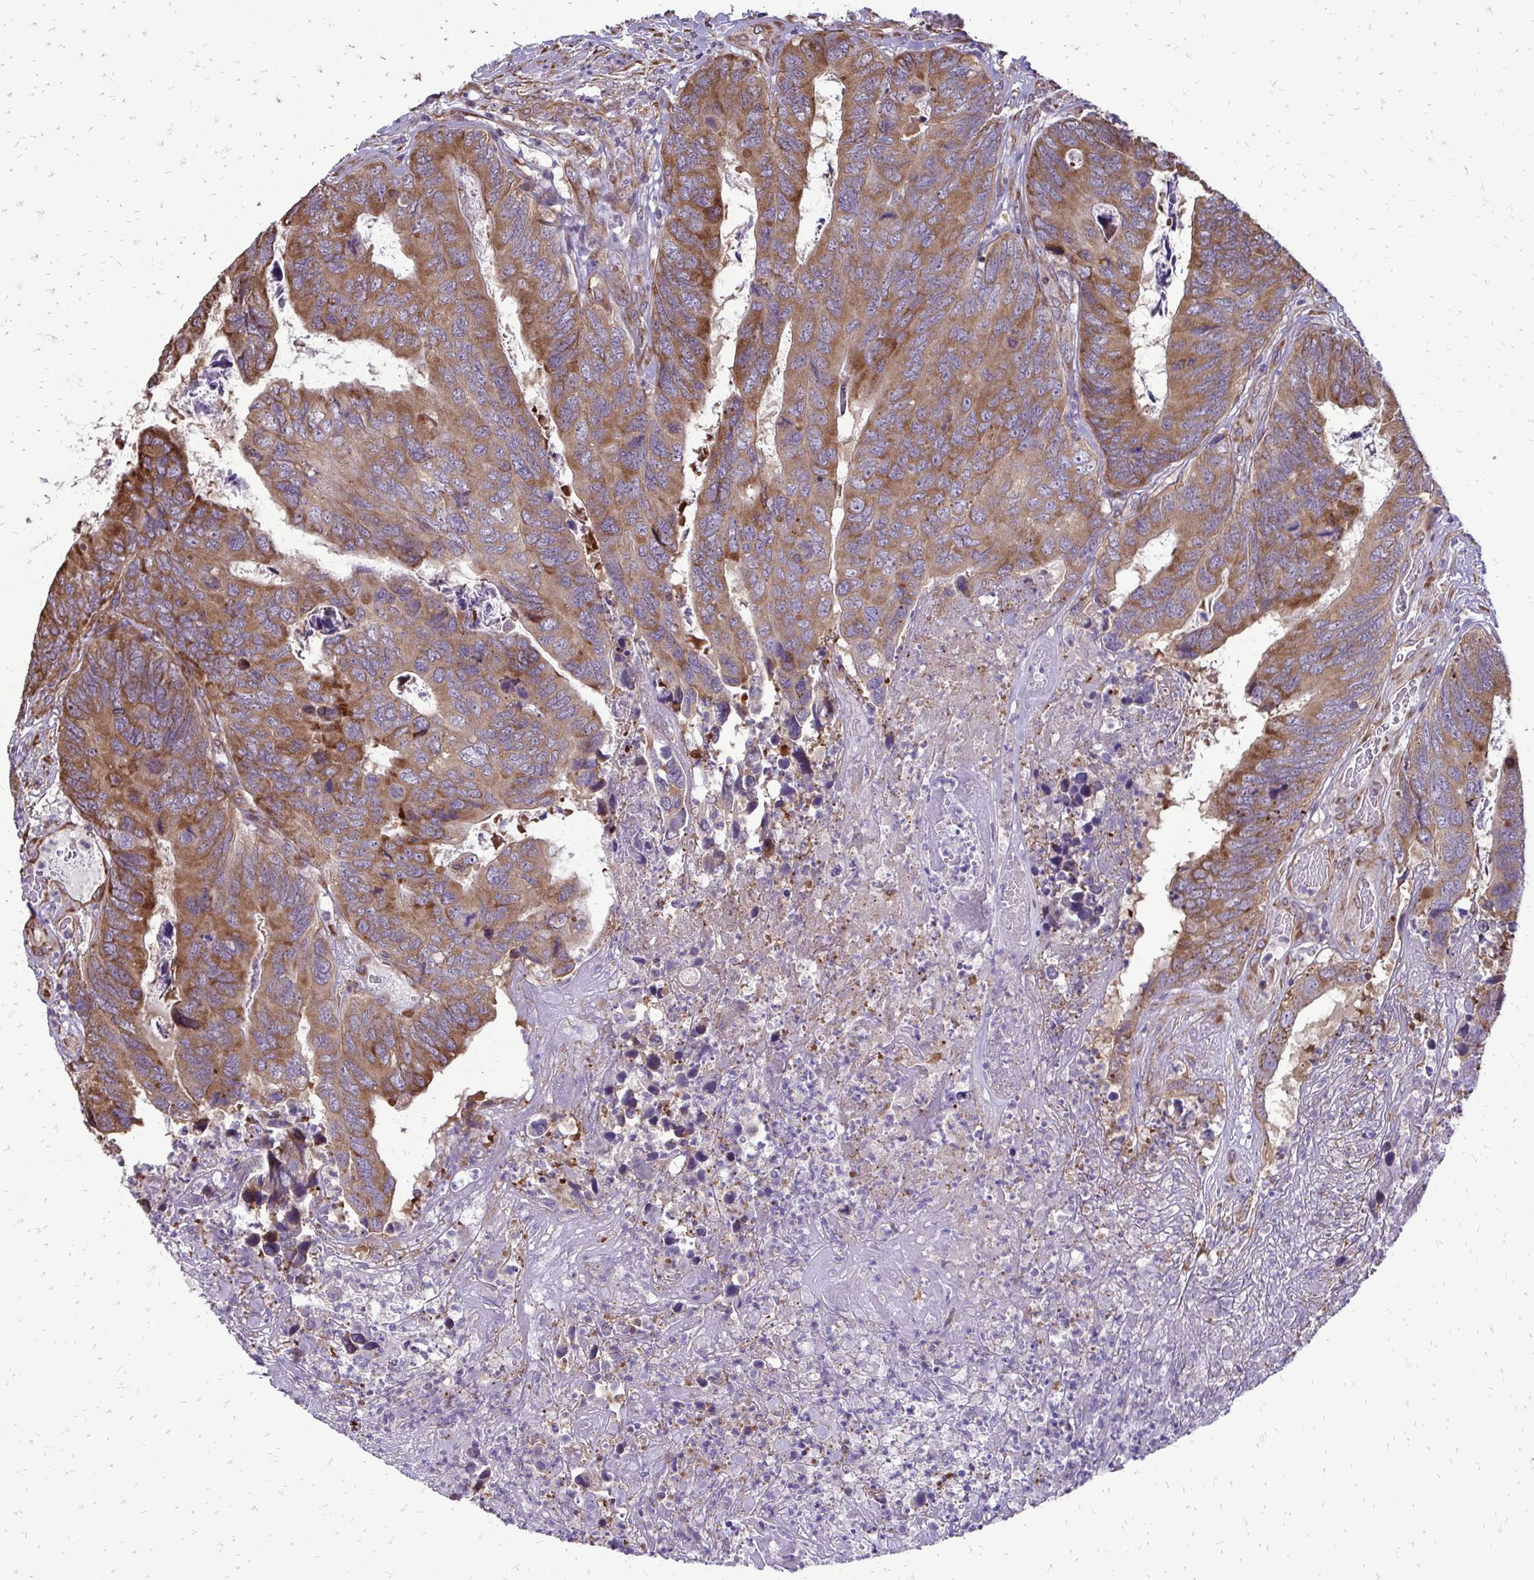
{"staining": {"intensity": "moderate", "quantity": ">75%", "location": "cytoplasmic/membranous"}, "tissue": "colorectal cancer", "cell_type": "Tumor cells", "image_type": "cancer", "snomed": [{"axis": "morphology", "description": "Adenocarcinoma, NOS"}, {"axis": "topography", "description": "Colon"}], "caption": "This is an image of immunohistochemistry (IHC) staining of adenocarcinoma (colorectal), which shows moderate positivity in the cytoplasmic/membranous of tumor cells.", "gene": "RPS3", "patient": {"sex": "female", "age": 67}}